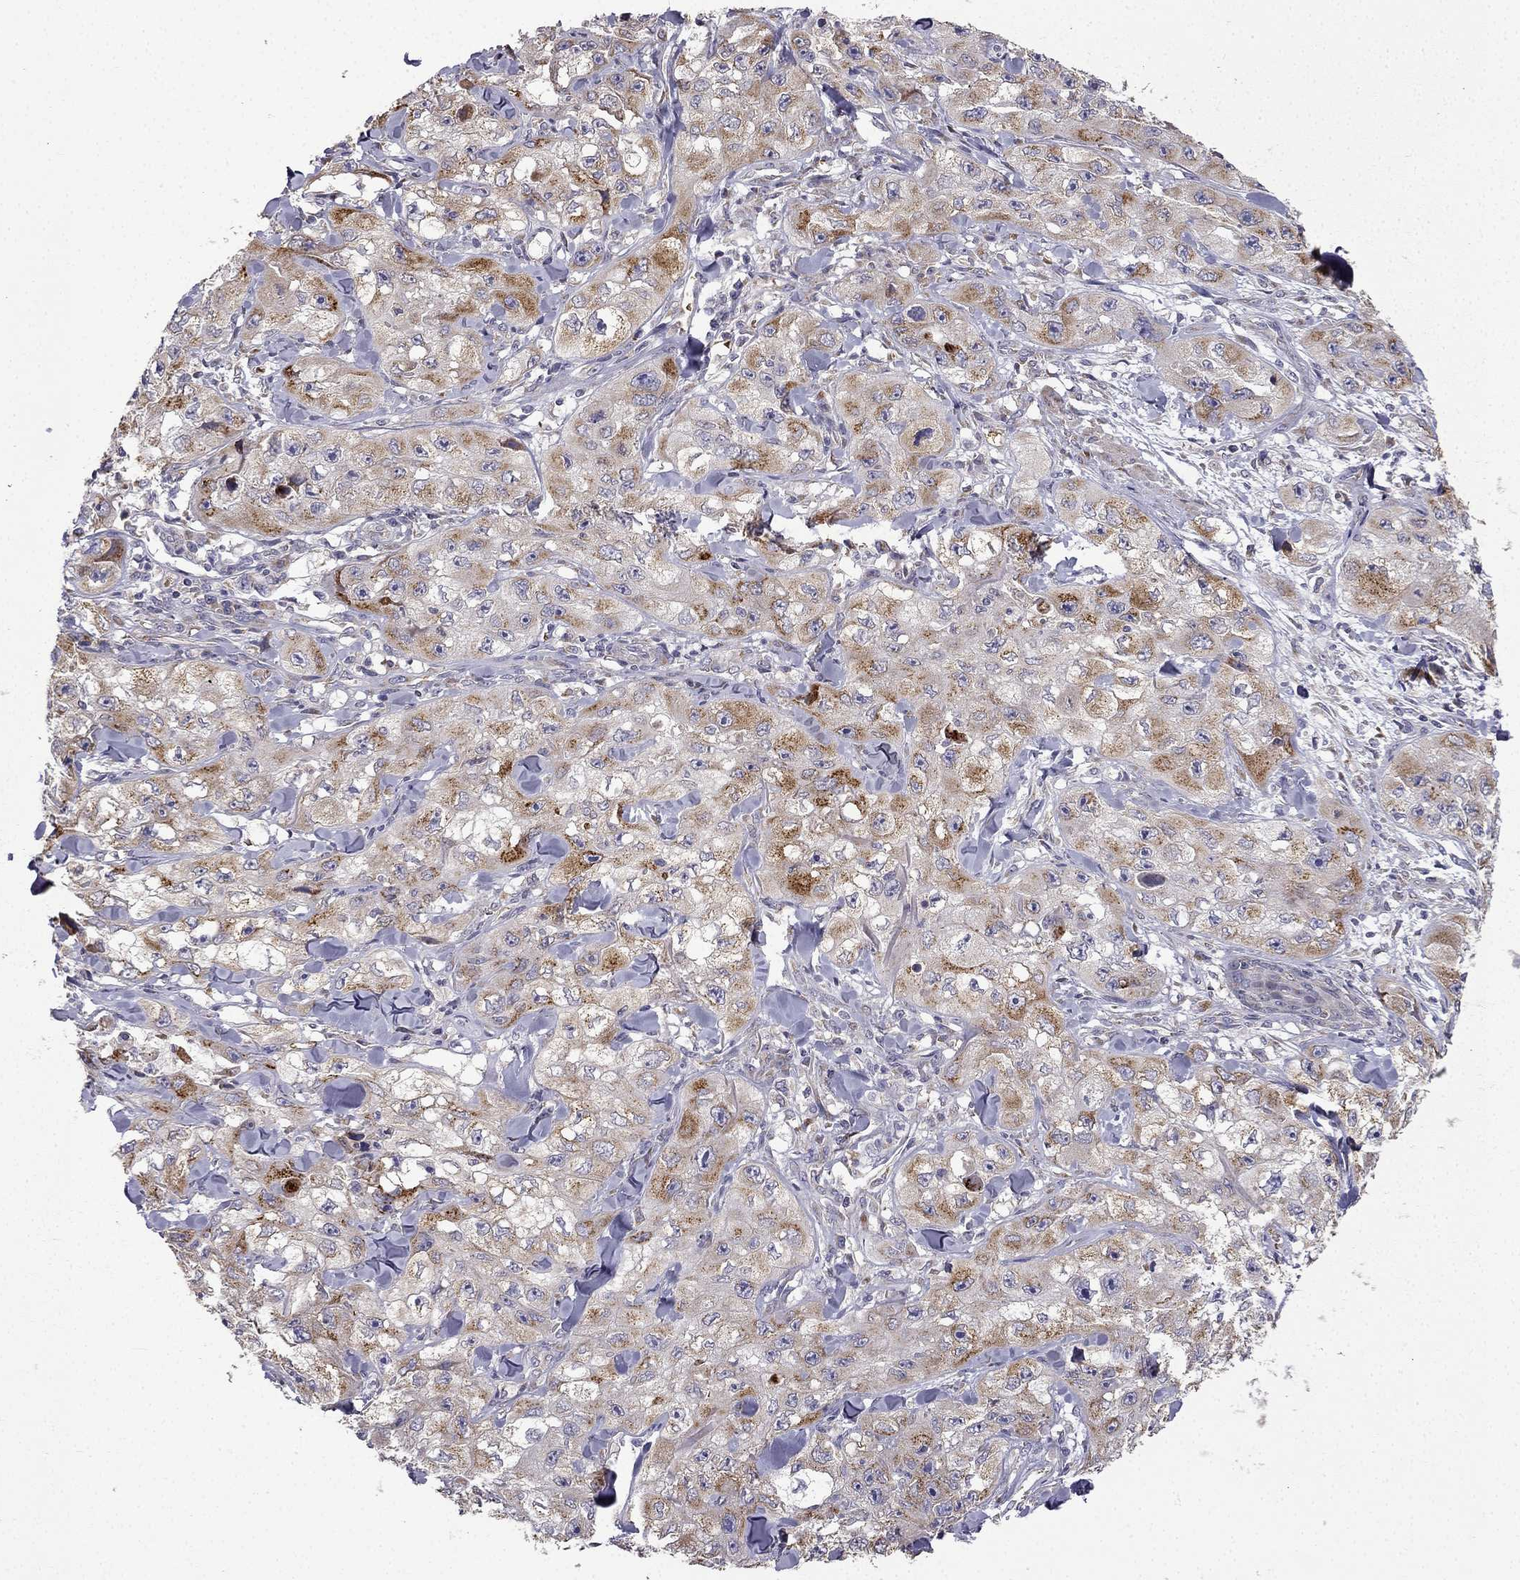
{"staining": {"intensity": "moderate", "quantity": ">75%", "location": "cytoplasmic/membranous"}, "tissue": "skin cancer", "cell_type": "Tumor cells", "image_type": "cancer", "snomed": [{"axis": "morphology", "description": "Squamous cell carcinoma, NOS"}, {"axis": "topography", "description": "Skin"}, {"axis": "topography", "description": "Subcutis"}], "caption": "Protein staining by IHC exhibits moderate cytoplasmic/membranous staining in approximately >75% of tumor cells in skin squamous cell carcinoma.", "gene": "B4GALT7", "patient": {"sex": "male", "age": 73}}